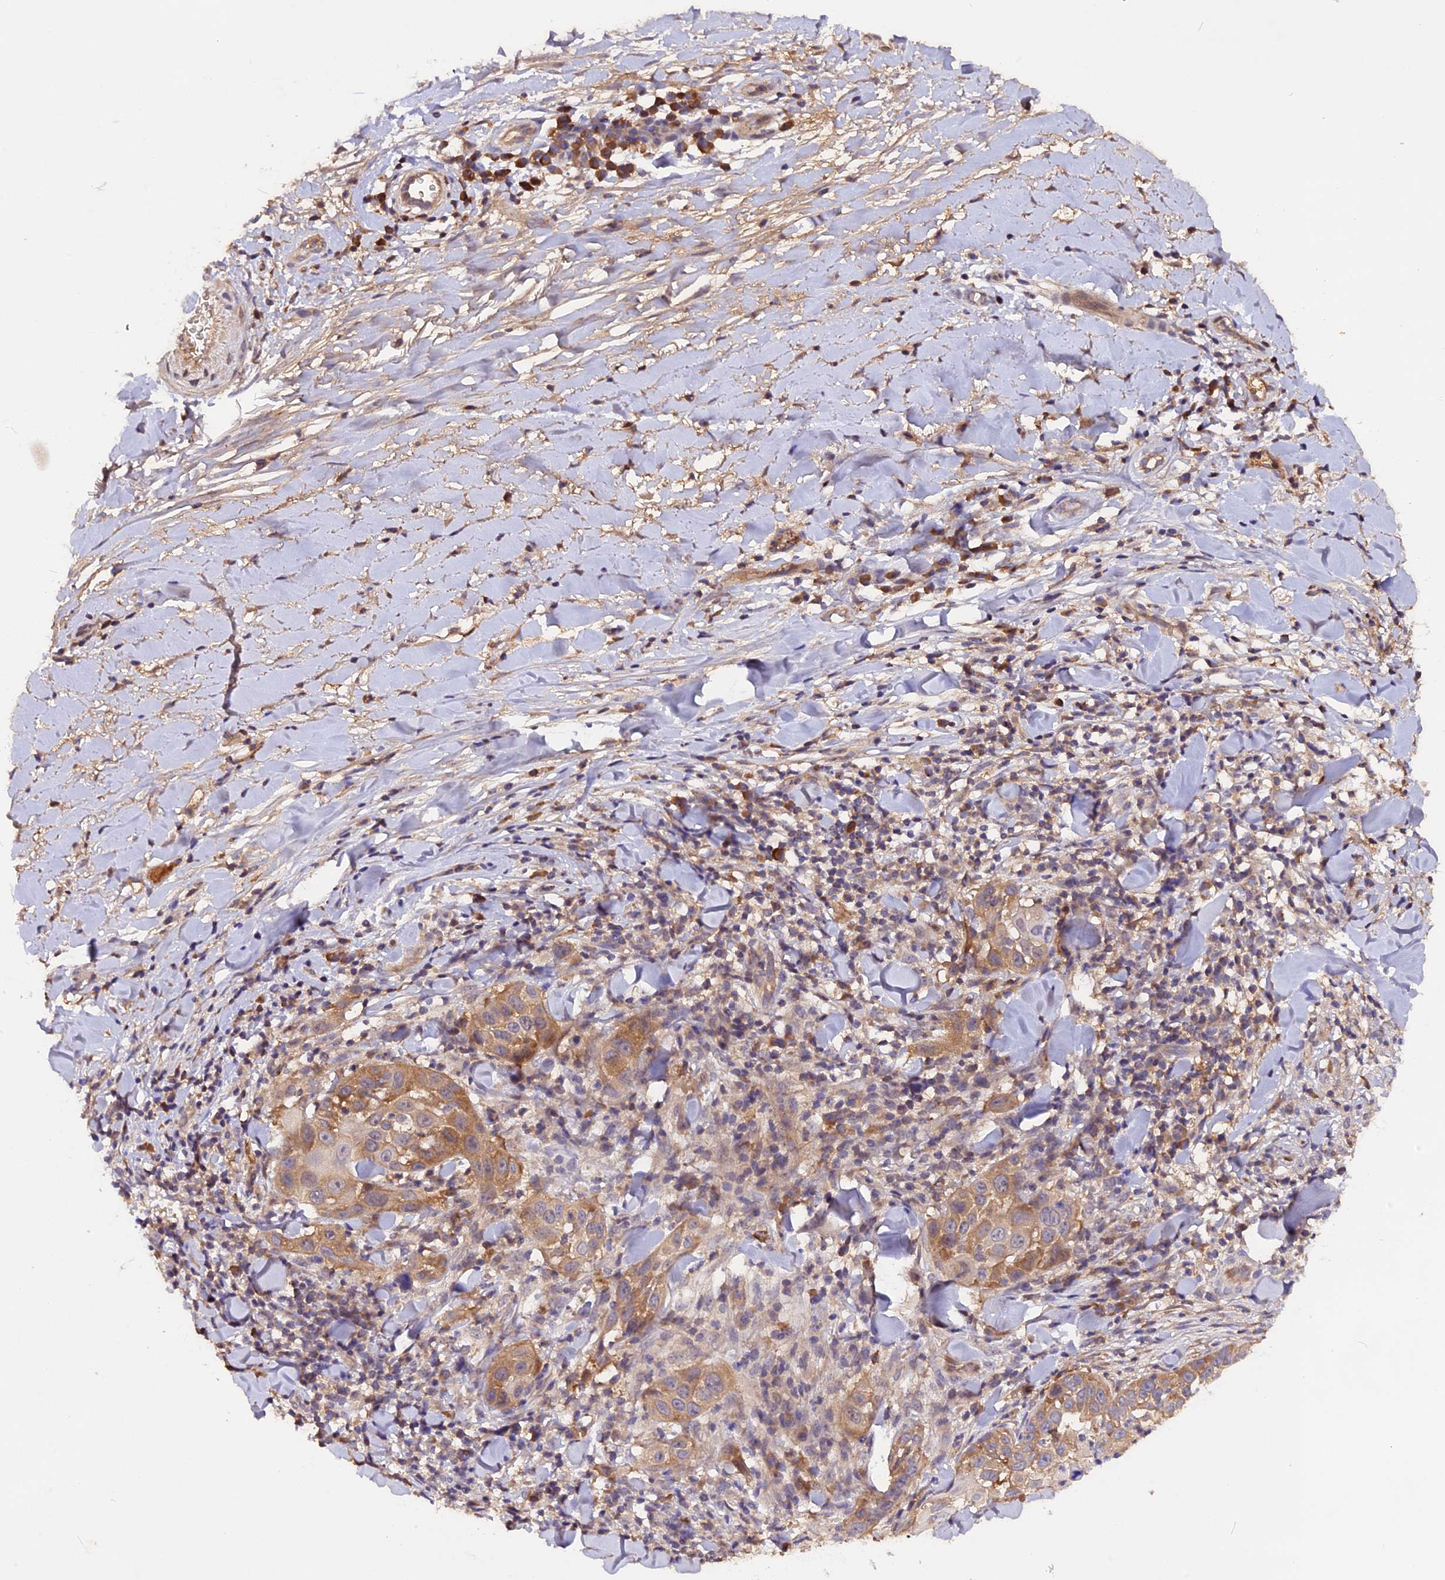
{"staining": {"intensity": "moderate", "quantity": "25%-75%", "location": "cytoplasmic/membranous"}, "tissue": "skin cancer", "cell_type": "Tumor cells", "image_type": "cancer", "snomed": [{"axis": "morphology", "description": "Squamous cell carcinoma, NOS"}, {"axis": "topography", "description": "Skin"}], "caption": "Squamous cell carcinoma (skin) was stained to show a protein in brown. There is medium levels of moderate cytoplasmic/membranous staining in about 25%-75% of tumor cells.", "gene": "MARK4", "patient": {"sex": "female", "age": 44}}